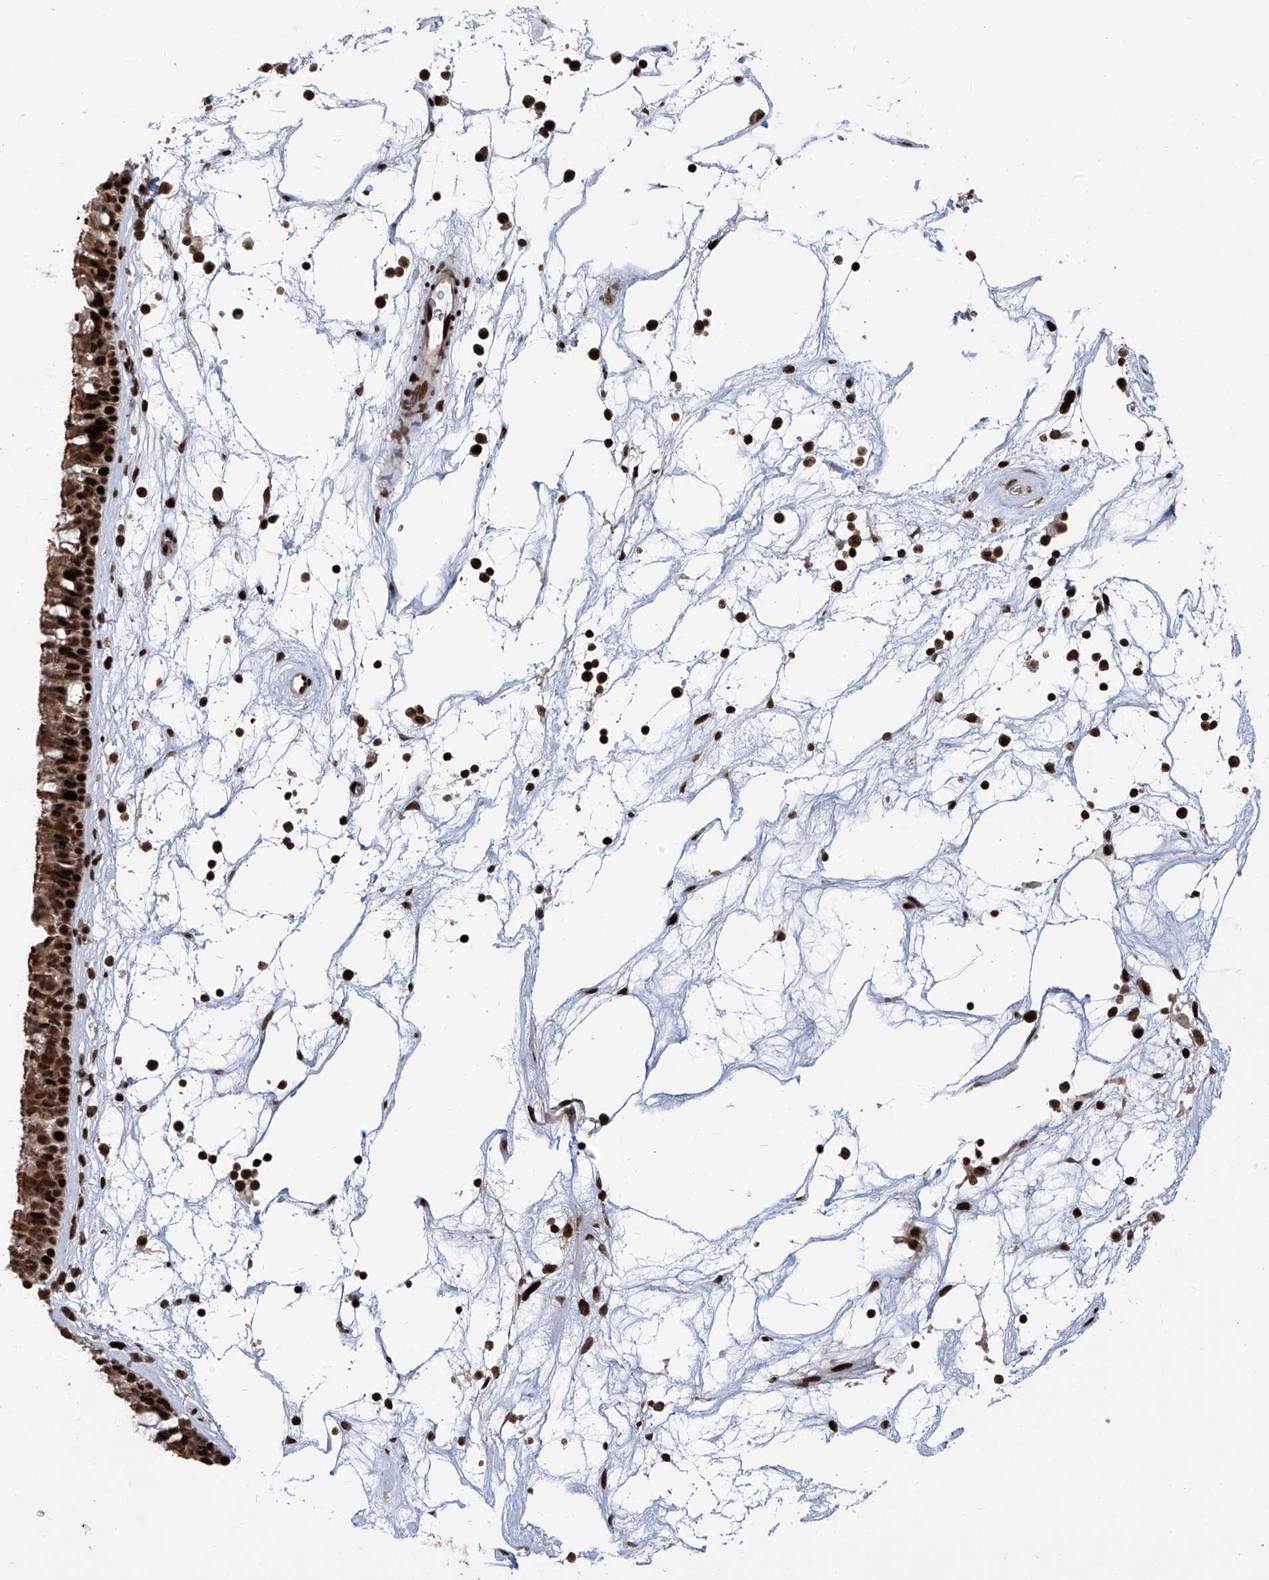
{"staining": {"intensity": "strong", "quantity": ">75%", "location": "cytoplasmic/membranous,nuclear"}, "tissue": "nasopharynx", "cell_type": "Respiratory epithelial cells", "image_type": "normal", "snomed": [{"axis": "morphology", "description": "Normal tissue, NOS"}, {"axis": "topography", "description": "Nasopharynx"}], "caption": "Immunohistochemical staining of unremarkable nasopharynx shows strong cytoplasmic/membranous,nuclear protein expression in about >75% of respiratory epithelial cells. (Brightfield microscopy of DAB IHC at high magnification).", "gene": "PAK1IP1", "patient": {"sex": "male", "age": 64}}